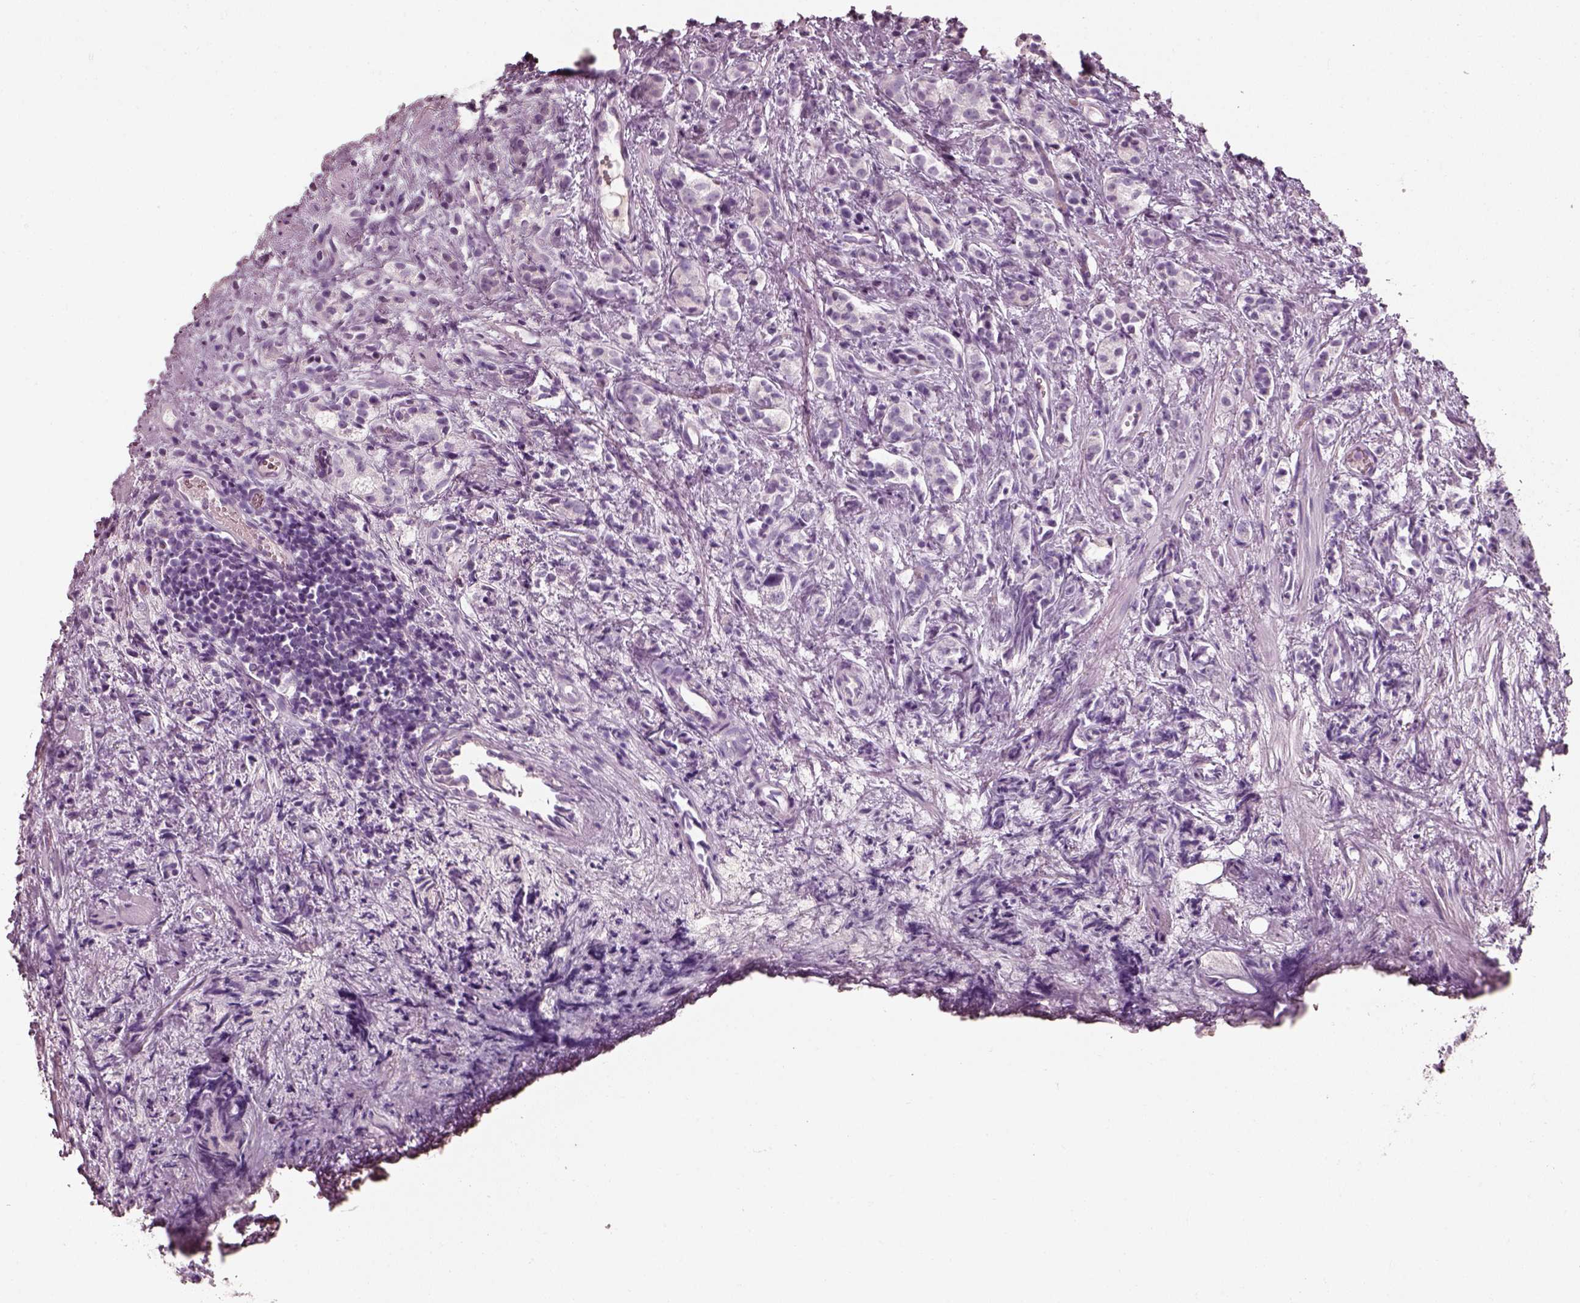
{"staining": {"intensity": "negative", "quantity": "none", "location": "none"}, "tissue": "prostate cancer", "cell_type": "Tumor cells", "image_type": "cancer", "snomed": [{"axis": "morphology", "description": "Adenocarcinoma, High grade"}, {"axis": "topography", "description": "Prostate"}], "caption": "This is an immunohistochemistry image of human adenocarcinoma (high-grade) (prostate). There is no positivity in tumor cells.", "gene": "PNOC", "patient": {"sex": "male", "age": 53}}